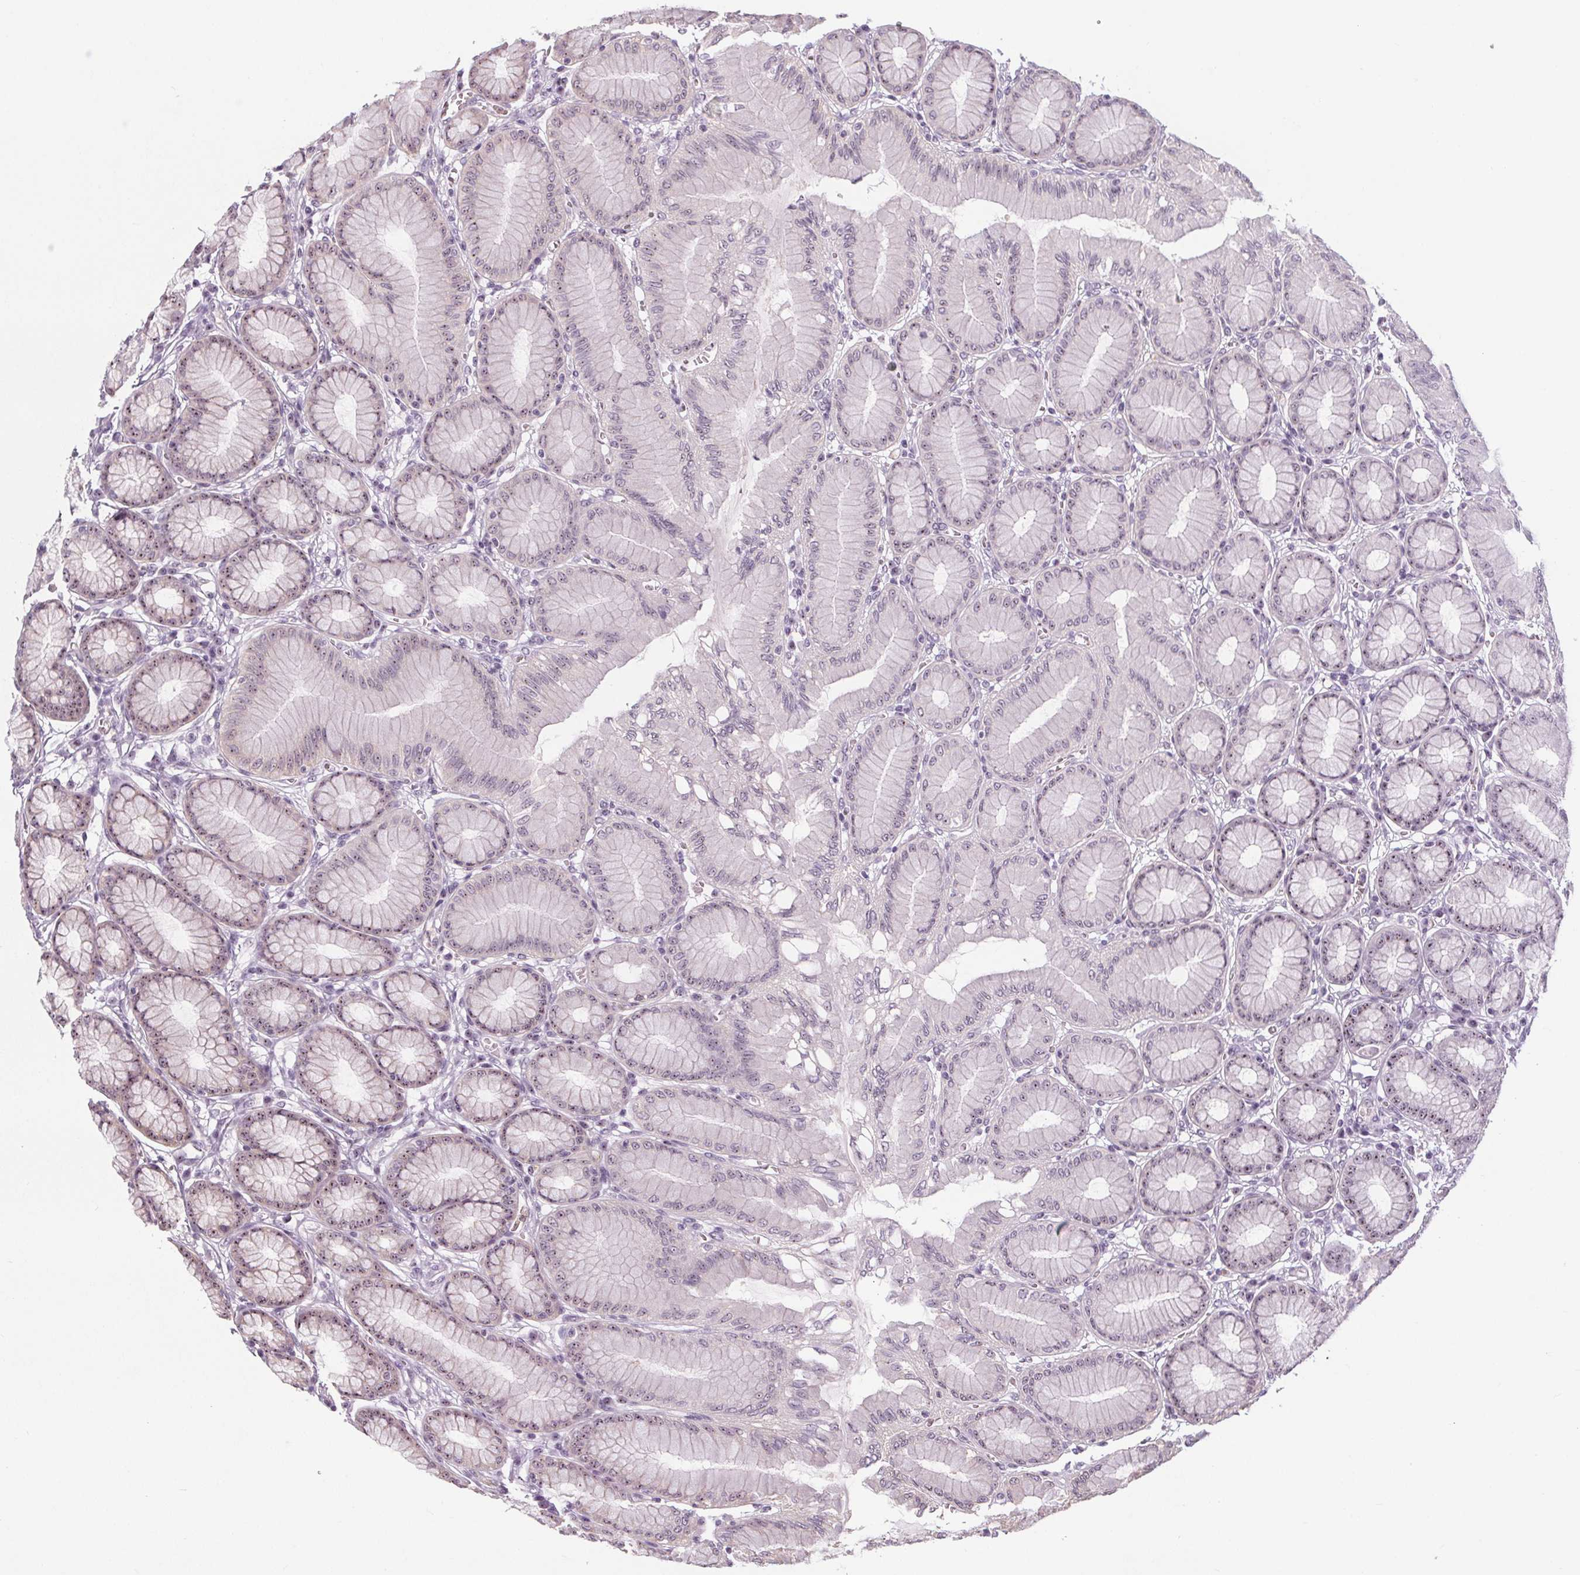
{"staining": {"intensity": "weak", "quantity": "25%-75%", "location": "nuclear"}, "tissue": "stomach", "cell_type": "Glandular cells", "image_type": "normal", "snomed": [{"axis": "morphology", "description": "Normal tissue, NOS"}, {"axis": "topography", "description": "Stomach"}, {"axis": "topography", "description": "Stomach, lower"}], "caption": "High-magnification brightfield microscopy of benign stomach stained with DAB (brown) and counterstained with hematoxylin (blue). glandular cells exhibit weak nuclear expression is seen in approximately25%-75% of cells. The staining was performed using DAB (3,3'-diaminobenzidine), with brown indicating positive protein expression. Nuclei are stained blue with hematoxylin.", "gene": "NOLC1", "patient": {"sex": "male", "age": 76}}